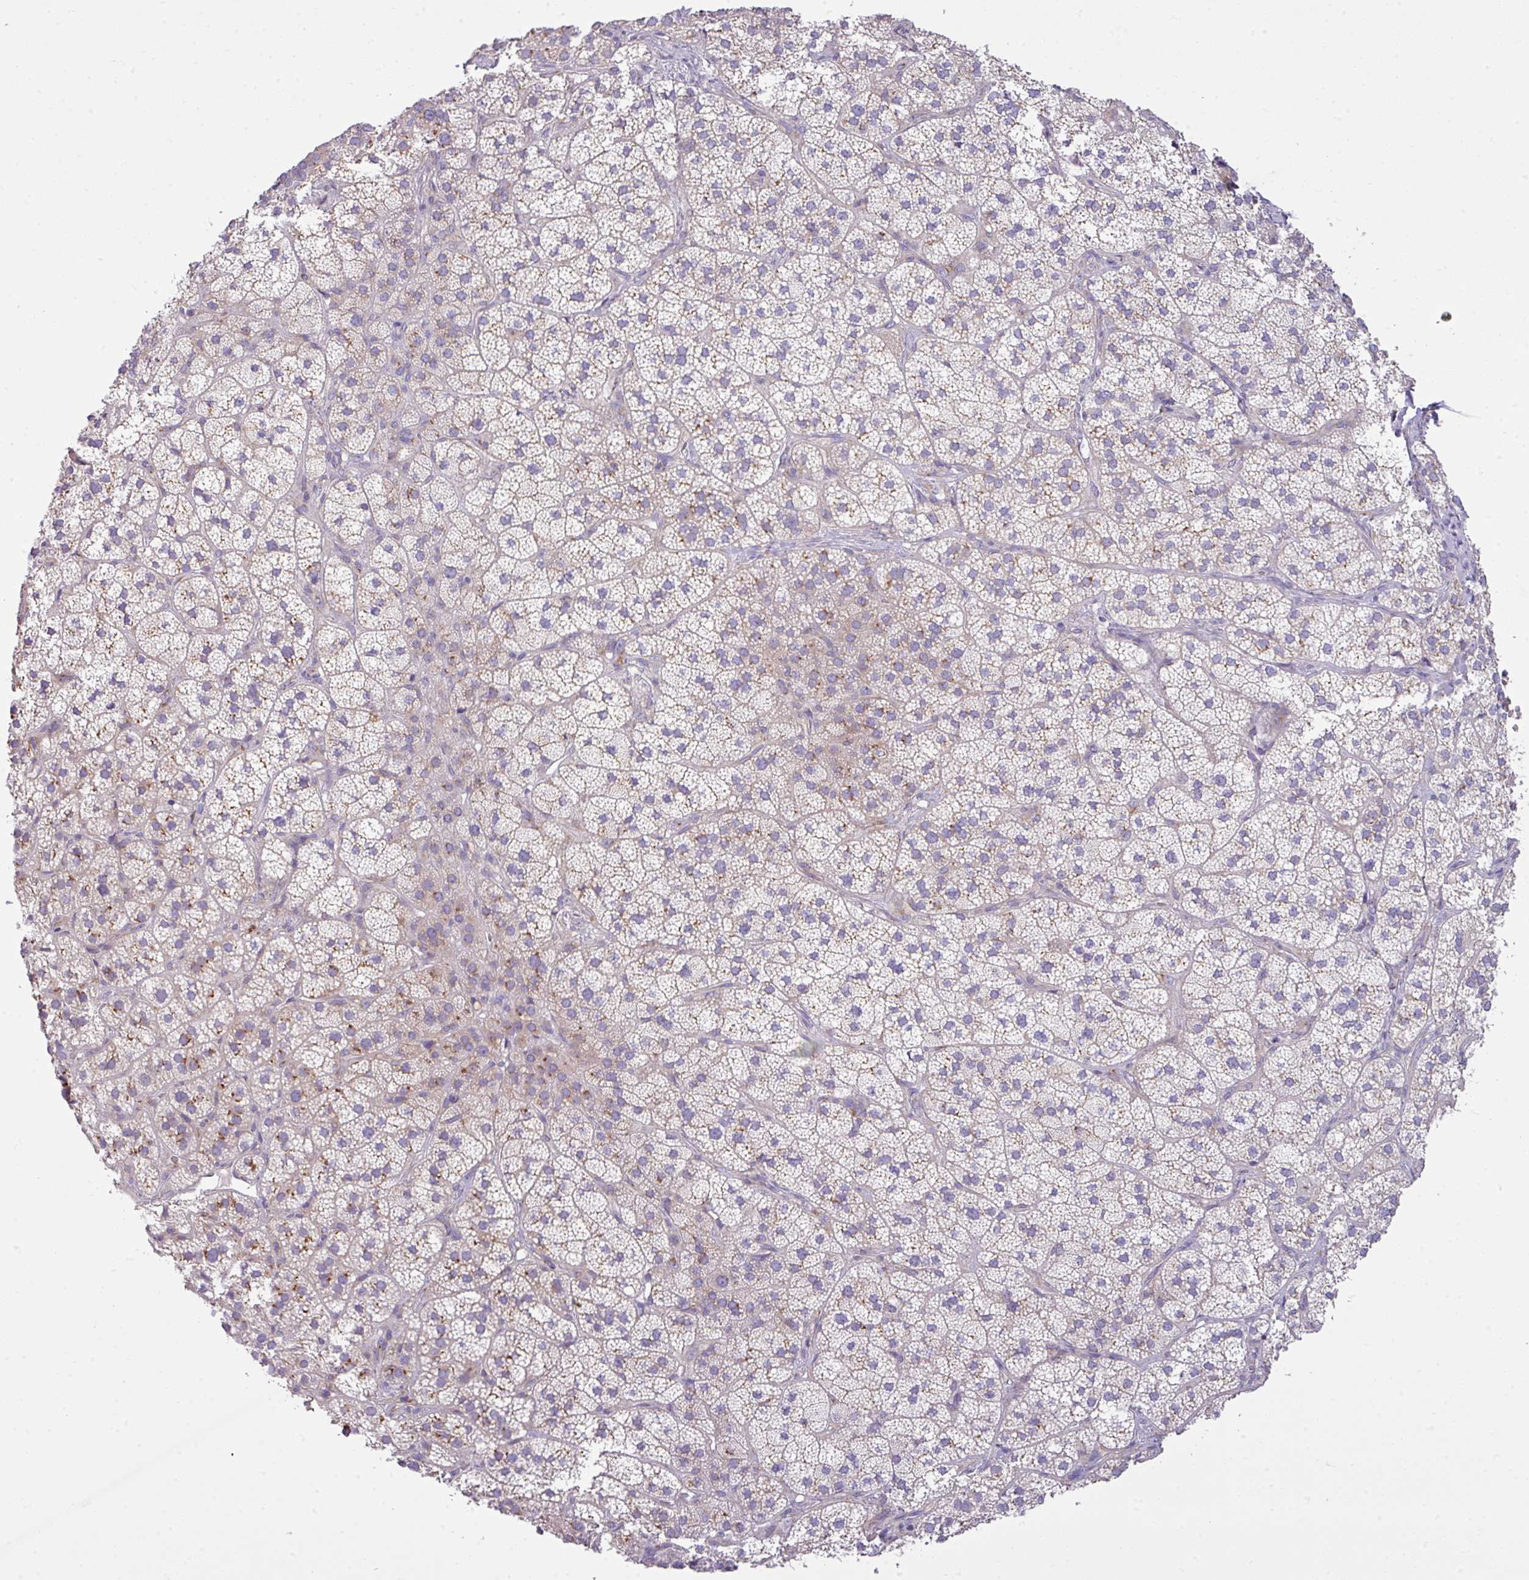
{"staining": {"intensity": "moderate", "quantity": "25%-75%", "location": "cytoplasmic/membranous"}, "tissue": "adrenal gland", "cell_type": "Glandular cells", "image_type": "normal", "snomed": [{"axis": "morphology", "description": "Normal tissue, NOS"}, {"axis": "topography", "description": "Adrenal gland"}], "caption": "An image of human adrenal gland stained for a protein demonstrates moderate cytoplasmic/membranous brown staining in glandular cells. (DAB IHC with brightfield microscopy, high magnification).", "gene": "VTI1A", "patient": {"sex": "female", "age": 58}}